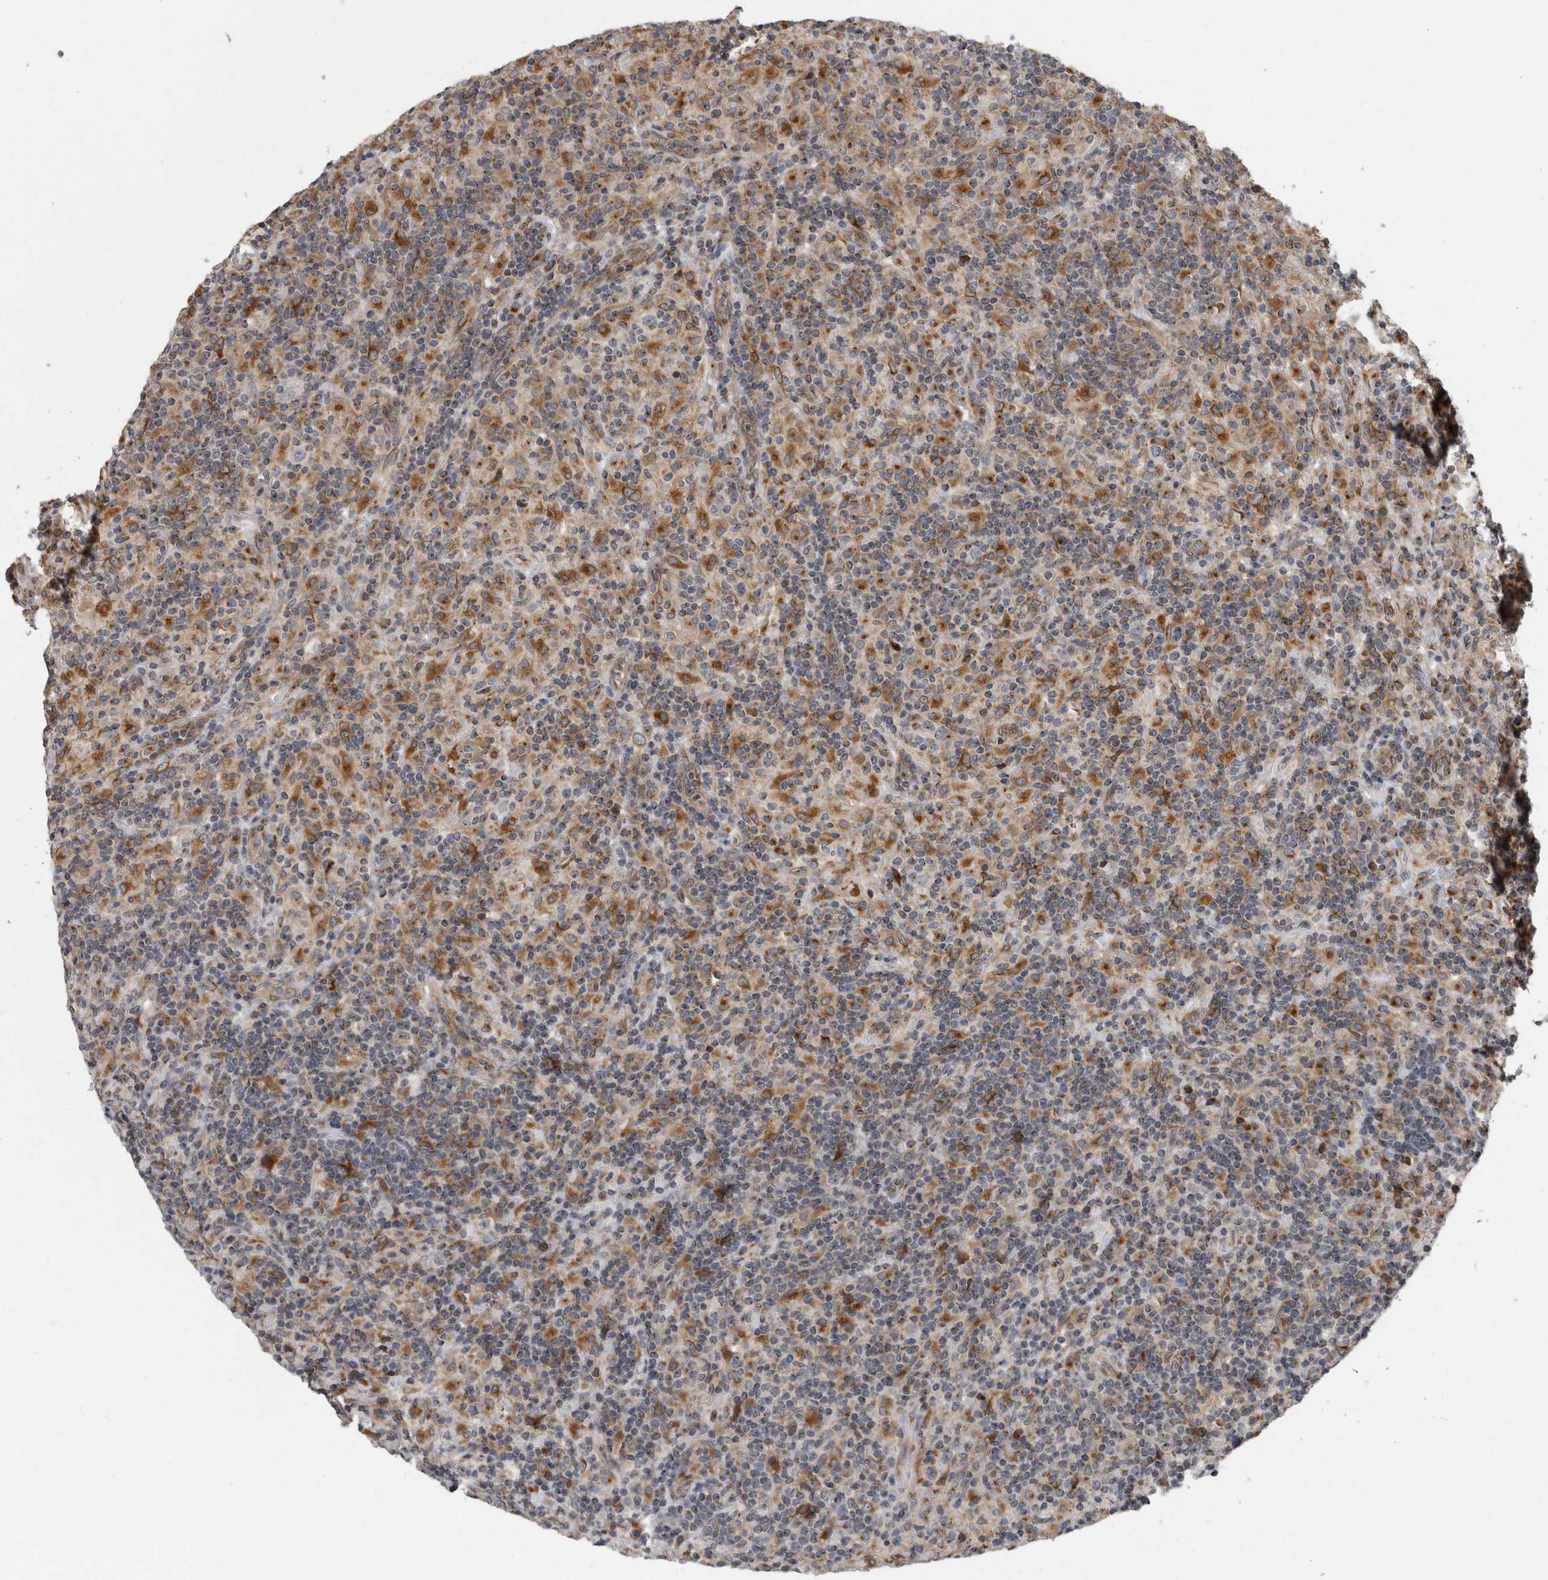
{"staining": {"intensity": "moderate", "quantity": "<25%", "location": "cytoplasmic/membranous"}, "tissue": "lymphoma", "cell_type": "Tumor cells", "image_type": "cancer", "snomed": [{"axis": "morphology", "description": "Hodgkin's disease, NOS"}, {"axis": "topography", "description": "Lymph node"}], "caption": "Moderate cytoplasmic/membranous protein positivity is identified in about <25% of tumor cells in Hodgkin's disease.", "gene": "LMAN2L", "patient": {"sex": "male", "age": 70}}